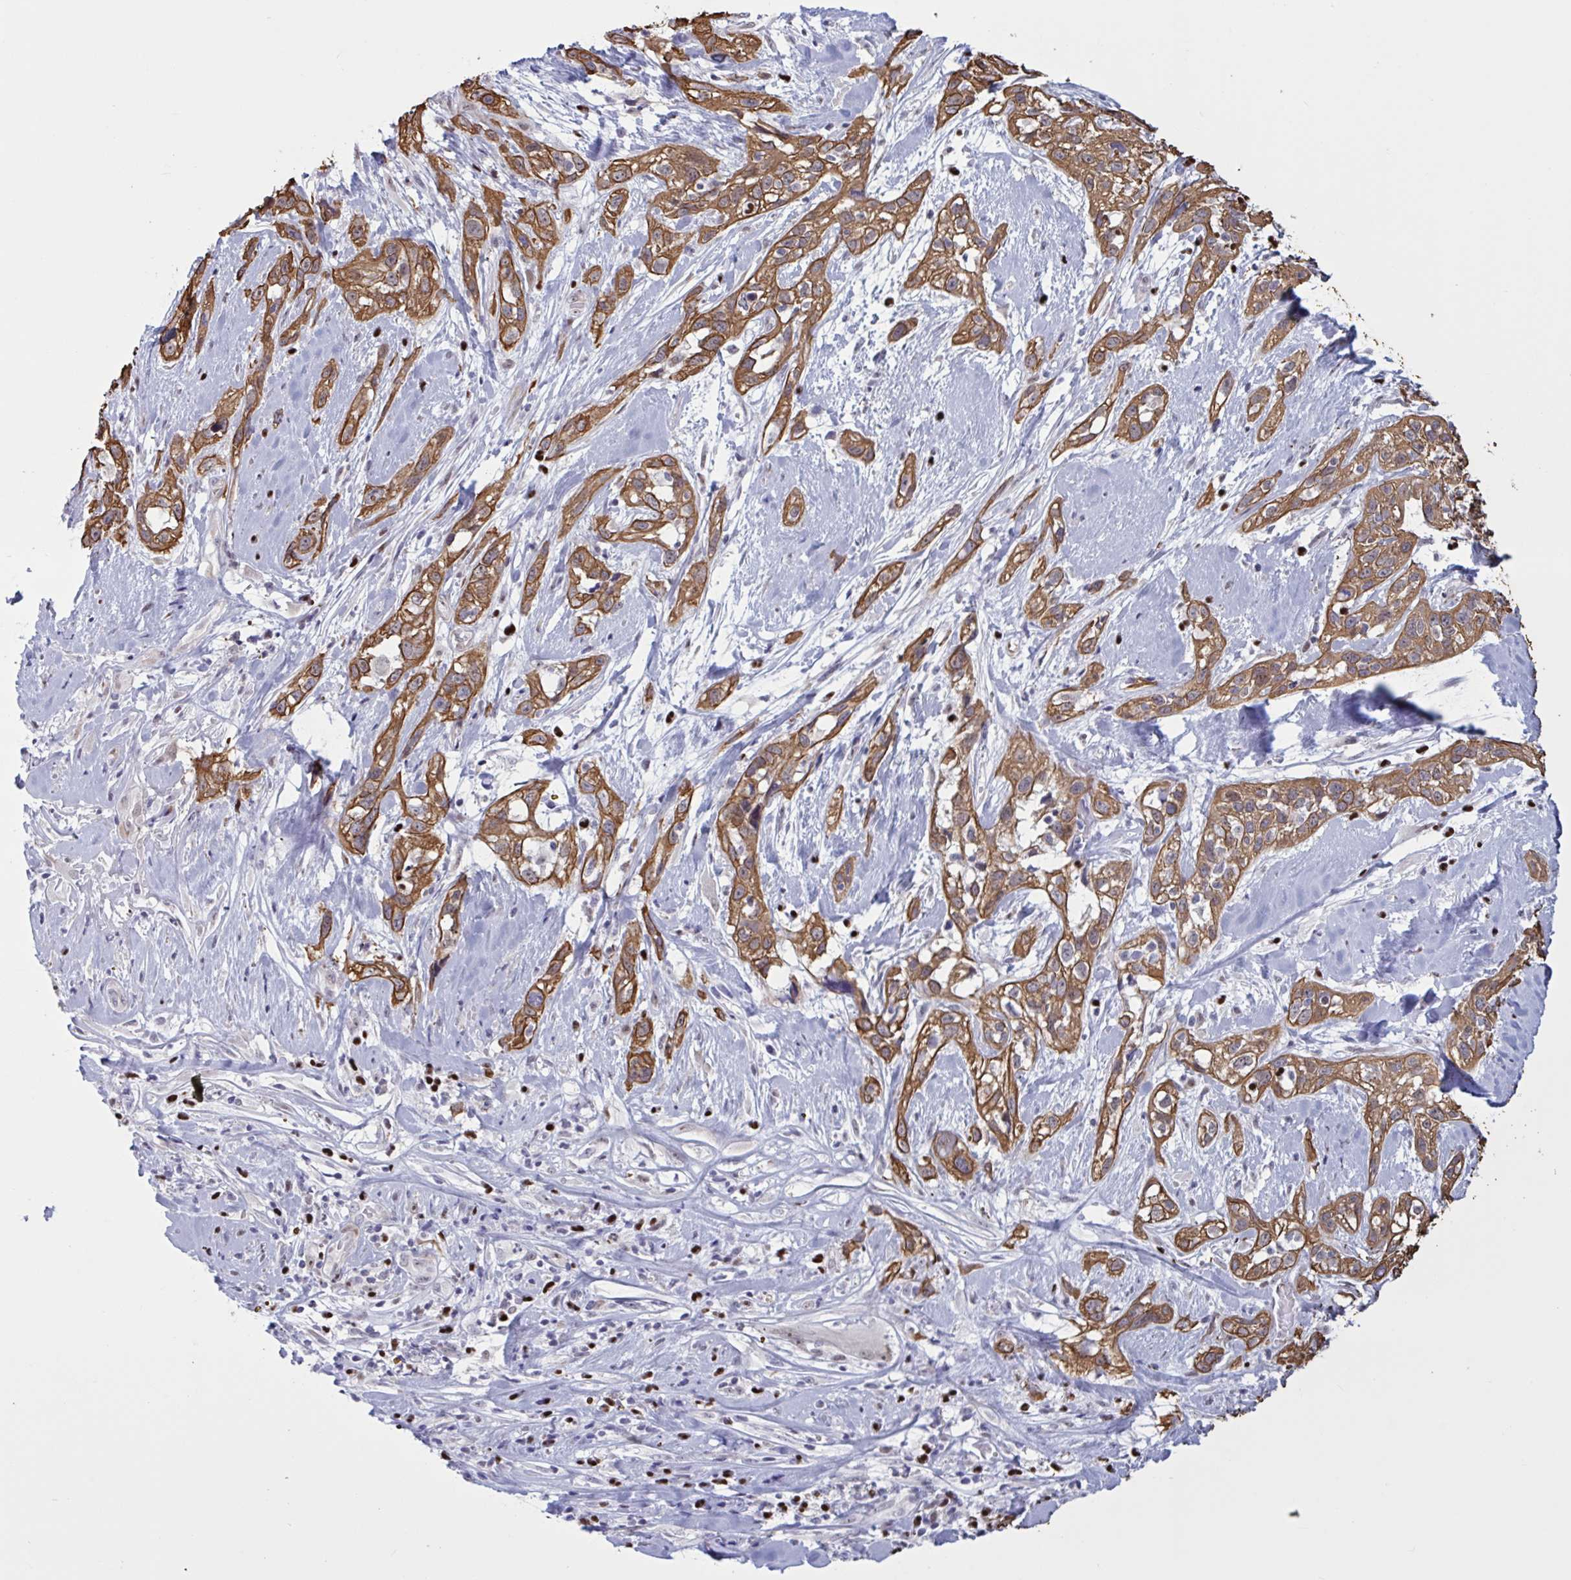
{"staining": {"intensity": "moderate", "quantity": ">75%", "location": "cytoplasmic/membranous"}, "tissue": "skin cancer", "cell_type": "Tumor cells", "image_type": "cancer", "snomed": [{"axis": "morphology", "description": "Squamous cell carcinoma, NOS"}, {"axis": "topography", "description": "Skin"}], "caption": "An image showing moderate cytoplasmic/membranous staining in approximately >75% of tumor cells in skin squamous cell carcinoma, as visualized by brown immunohistochemical staining.", "gene": "PRMT6", "patient": {"sex": "male", "age": 82}}